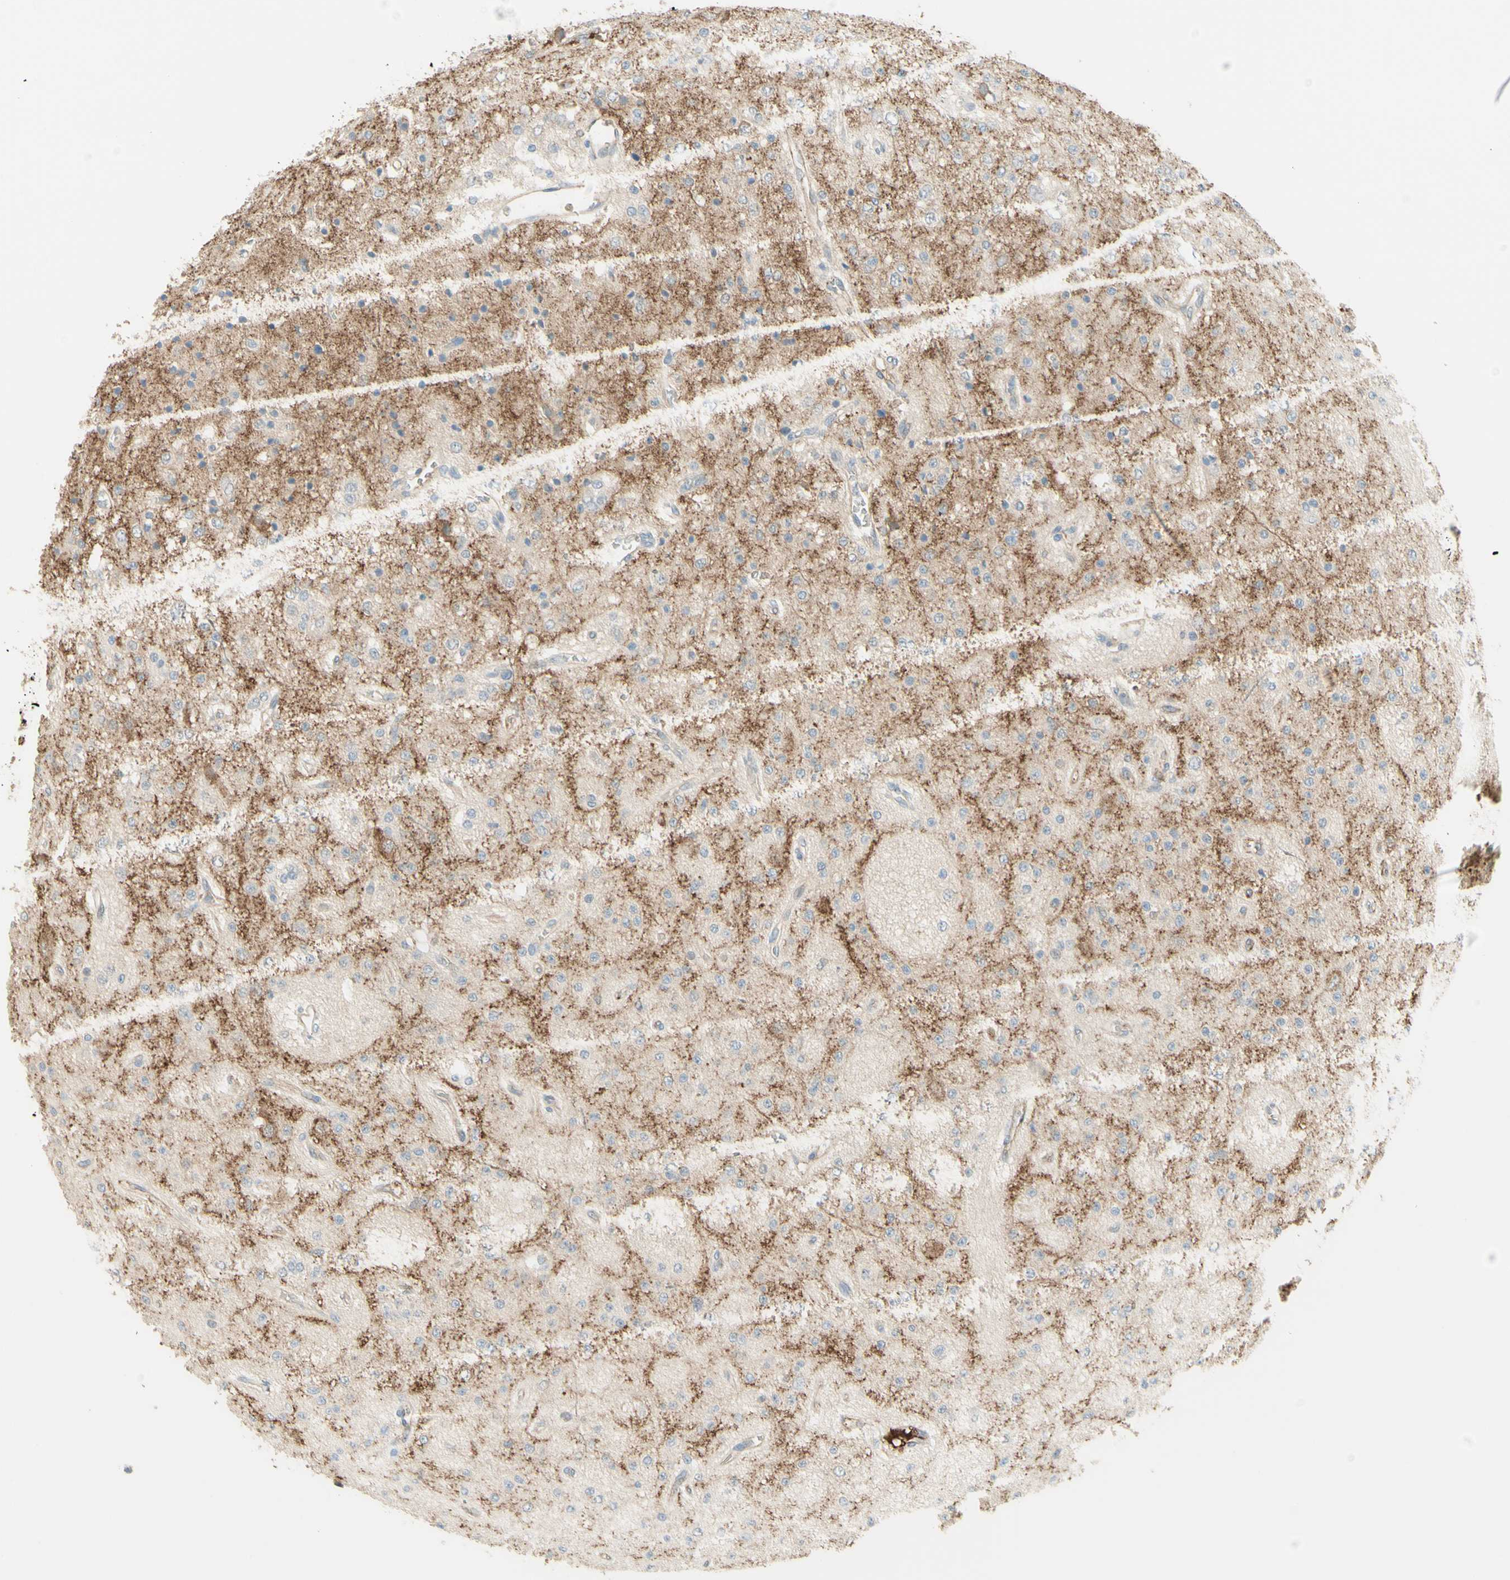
{"staining": {"intensity": "negative", "quantity": "none", "location": "none"}, "tissue": "glioma", "cell_type": "Tumor cells", "image_type": "cancer", "snomed": [{"axis": "morphology", "description": "Glioma, malignant, Low grade"}, {"axis": "topography", "description": "Brain"}], "caption": "Glioma stained for a protein using immunohistochemistry (IHC) exhibits no expression tumor cells.", "gene": "ANGPT2", "patient": {"sex": "male", "age": 38}}